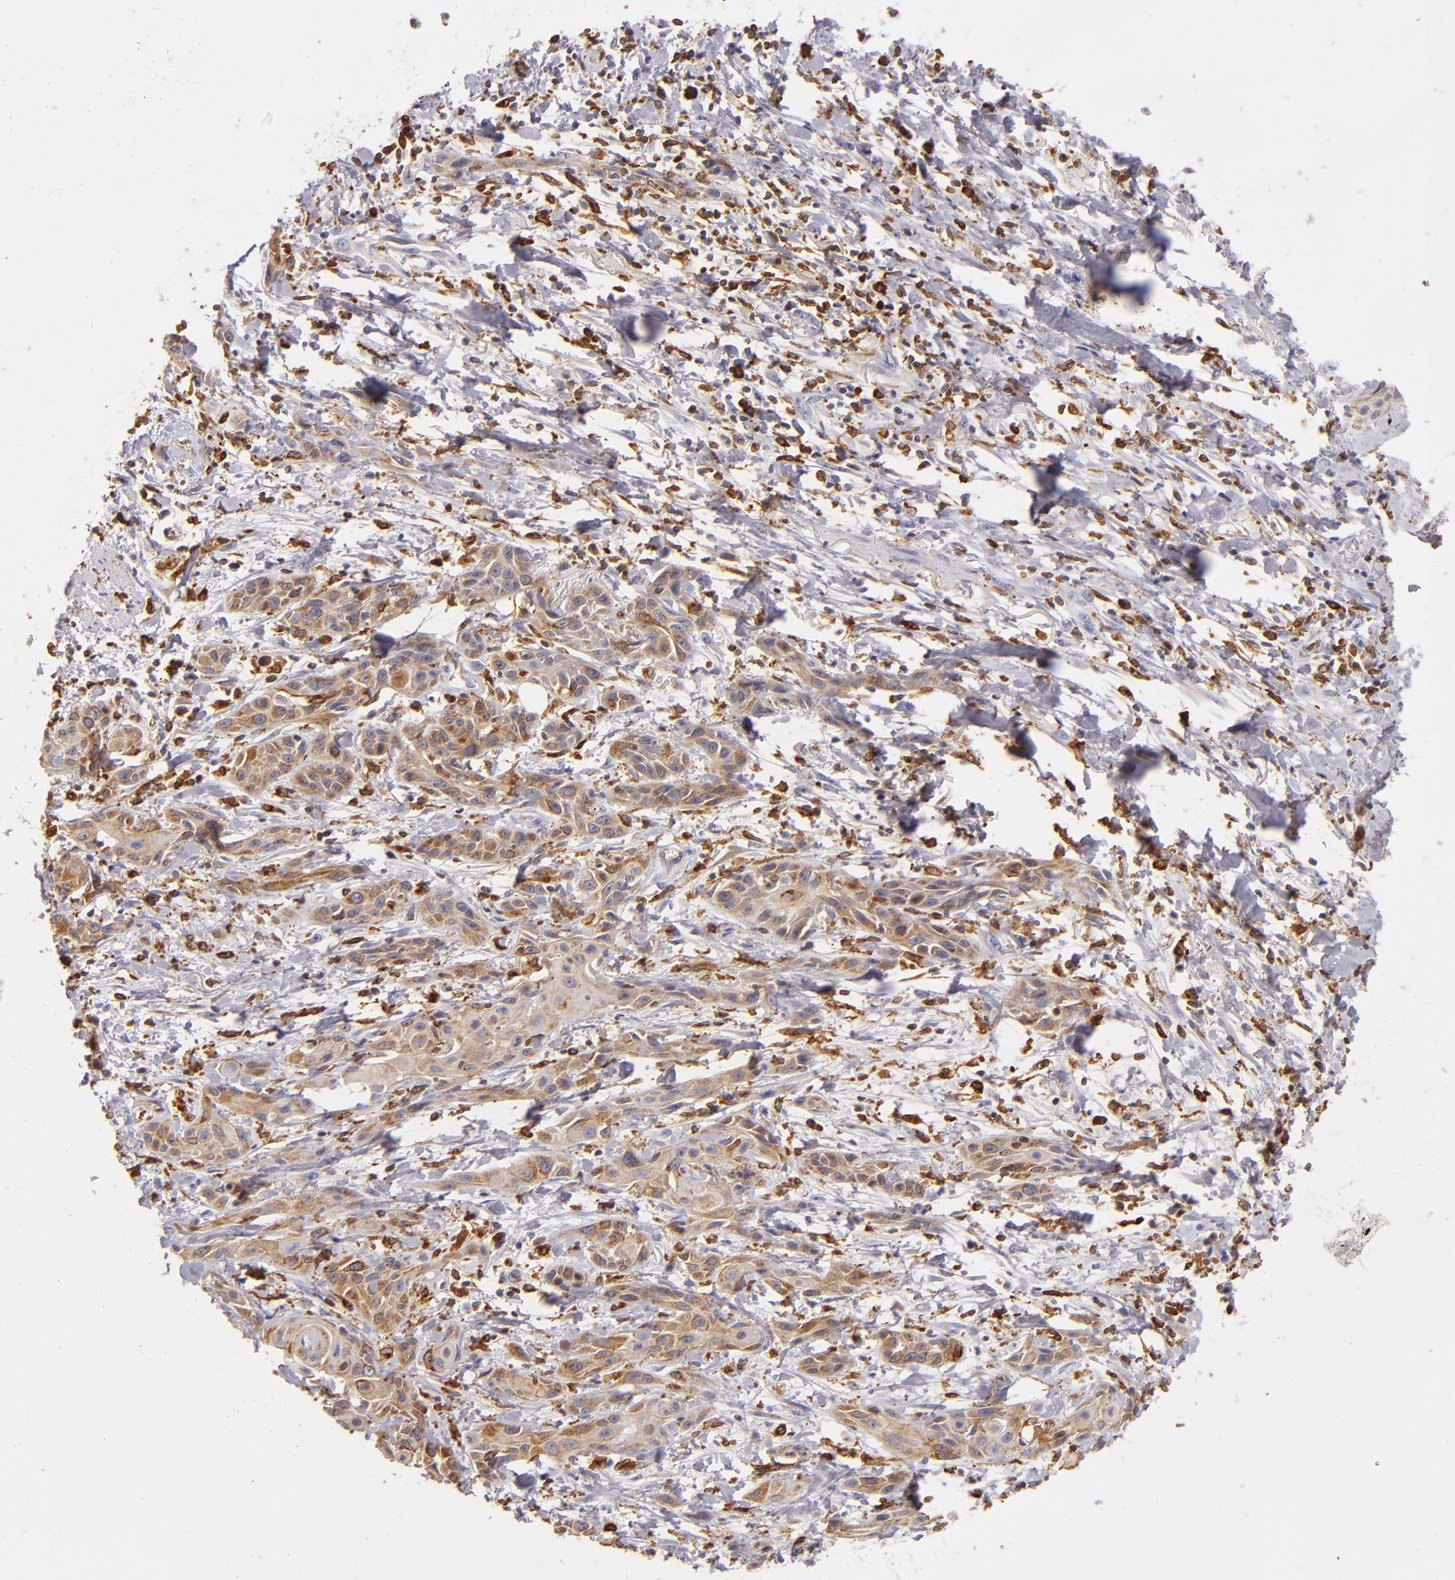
{"staining": {"intensity": "moderate", "quantity": ">75%", "location": "cytoplasmic/membranous"}, "tissue": "skin cancer", "cell_type": "Tumor cells", "image_type": "cancer", "snomed": [{"axis": "morphology", "description": "Squamous cell carcinoma, NOS"}, {"axis": "topography", "description": "Skin"}, {"axis": "topography", "description": "Anal"}], "caption": "There is medium levels of moderate cytoplasmic/membranous positivity in tumor cells of skin cancer, as demonstrated by immunohistochemical staining (brown color).", "gene": "CD74", "patient": {"sex": "male", "age": 64}}